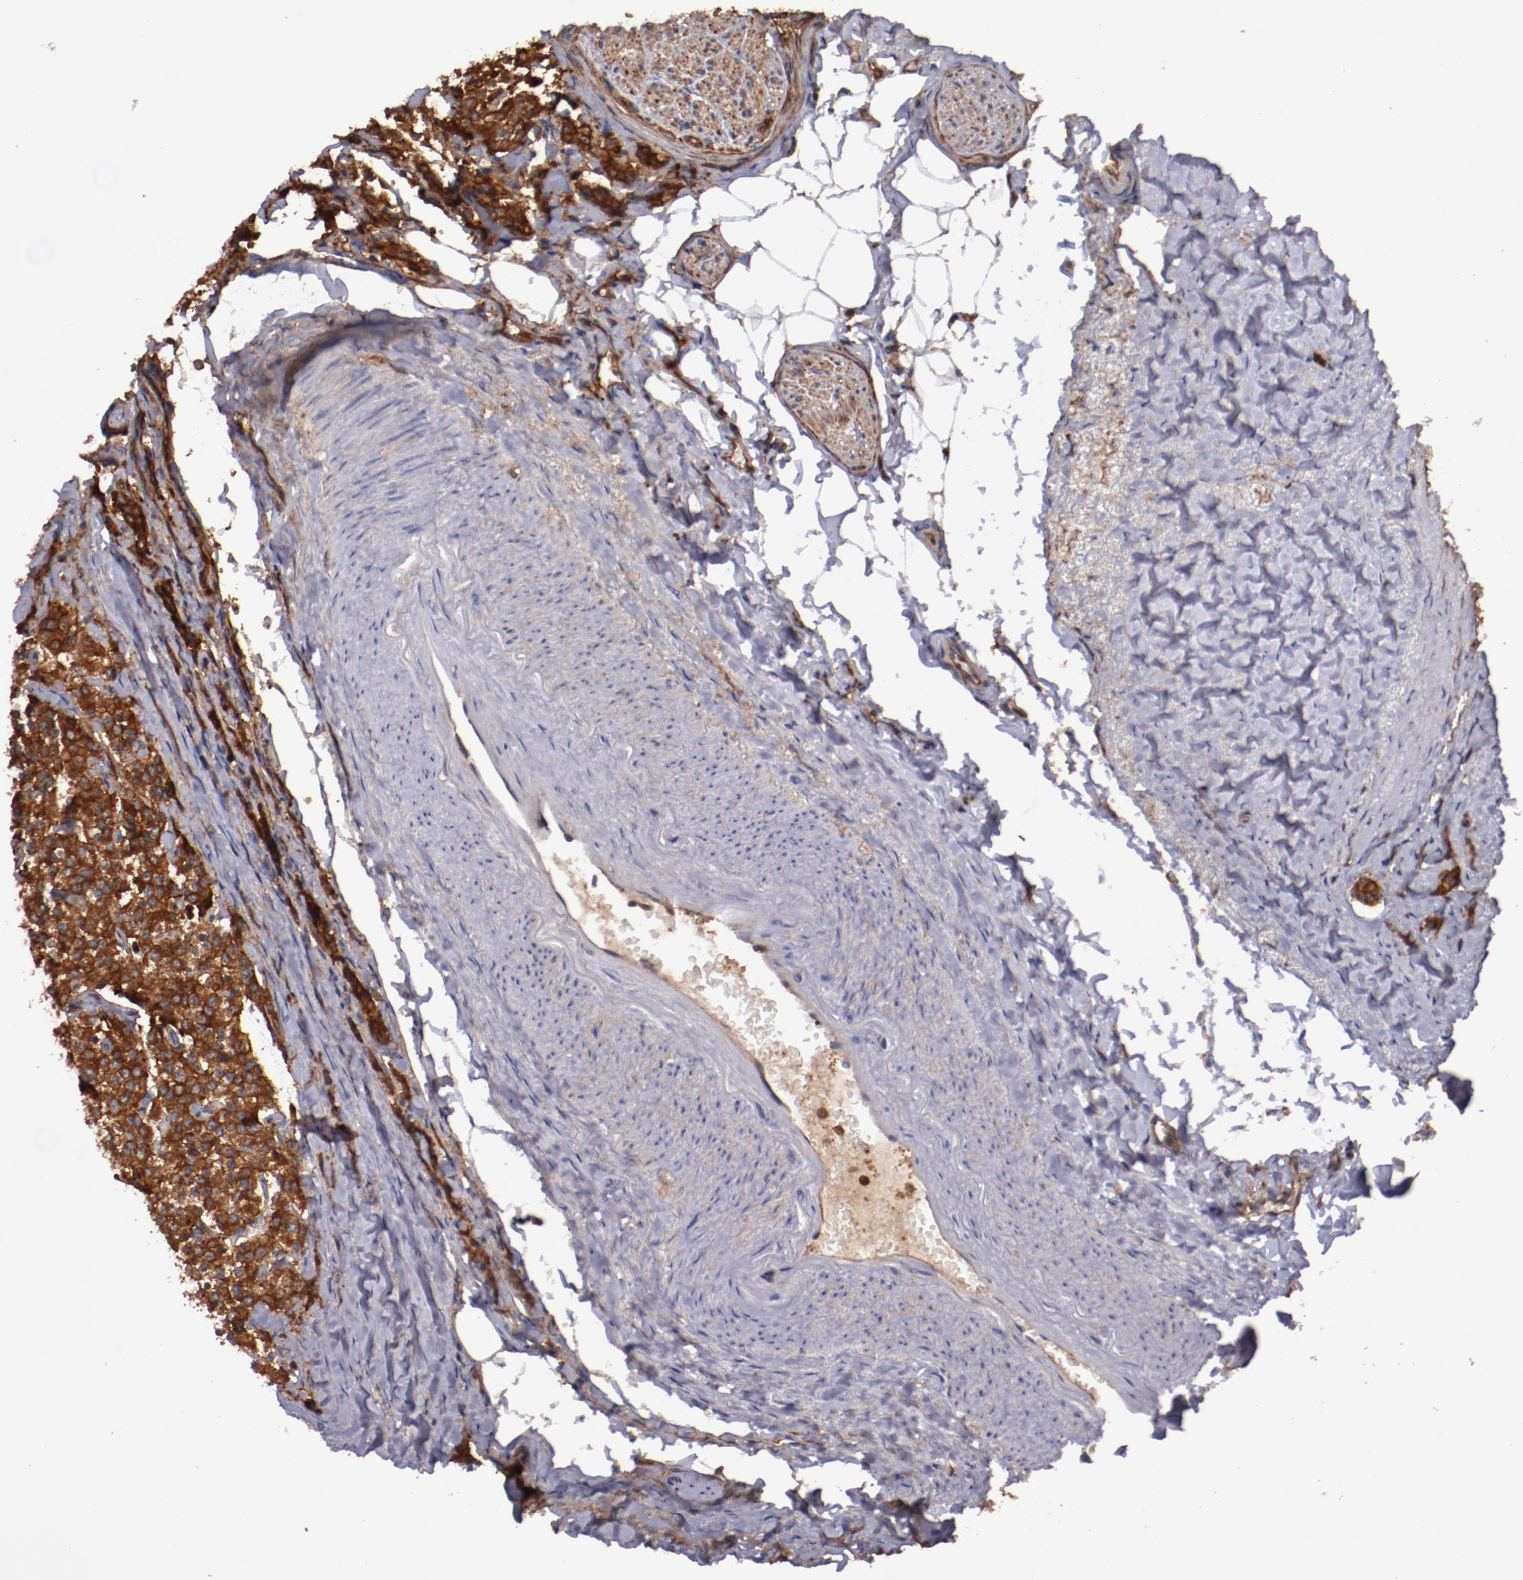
{"staining": {"intensity": "strong", "quantity": ">75%", "location": "cytoplasmic/membranous"}, "tissue": "carcinoid", "cell_type": "Tumor cells", "image_type": "cancer", "snomed": [{"axis": "morphology", "description": "Carcinoid, malignant, NOS"}, {"axis": "topography", "description": "Colon"}], "caption": "IHC image of carcinoid (malignant) stained for a protein (brown), which reveals high levels of strong cytoplasmic/membranous expression in about >75% of tumor cells.", "gene": "TMOD3", "patient": {"sex": "female", "age": 61}}